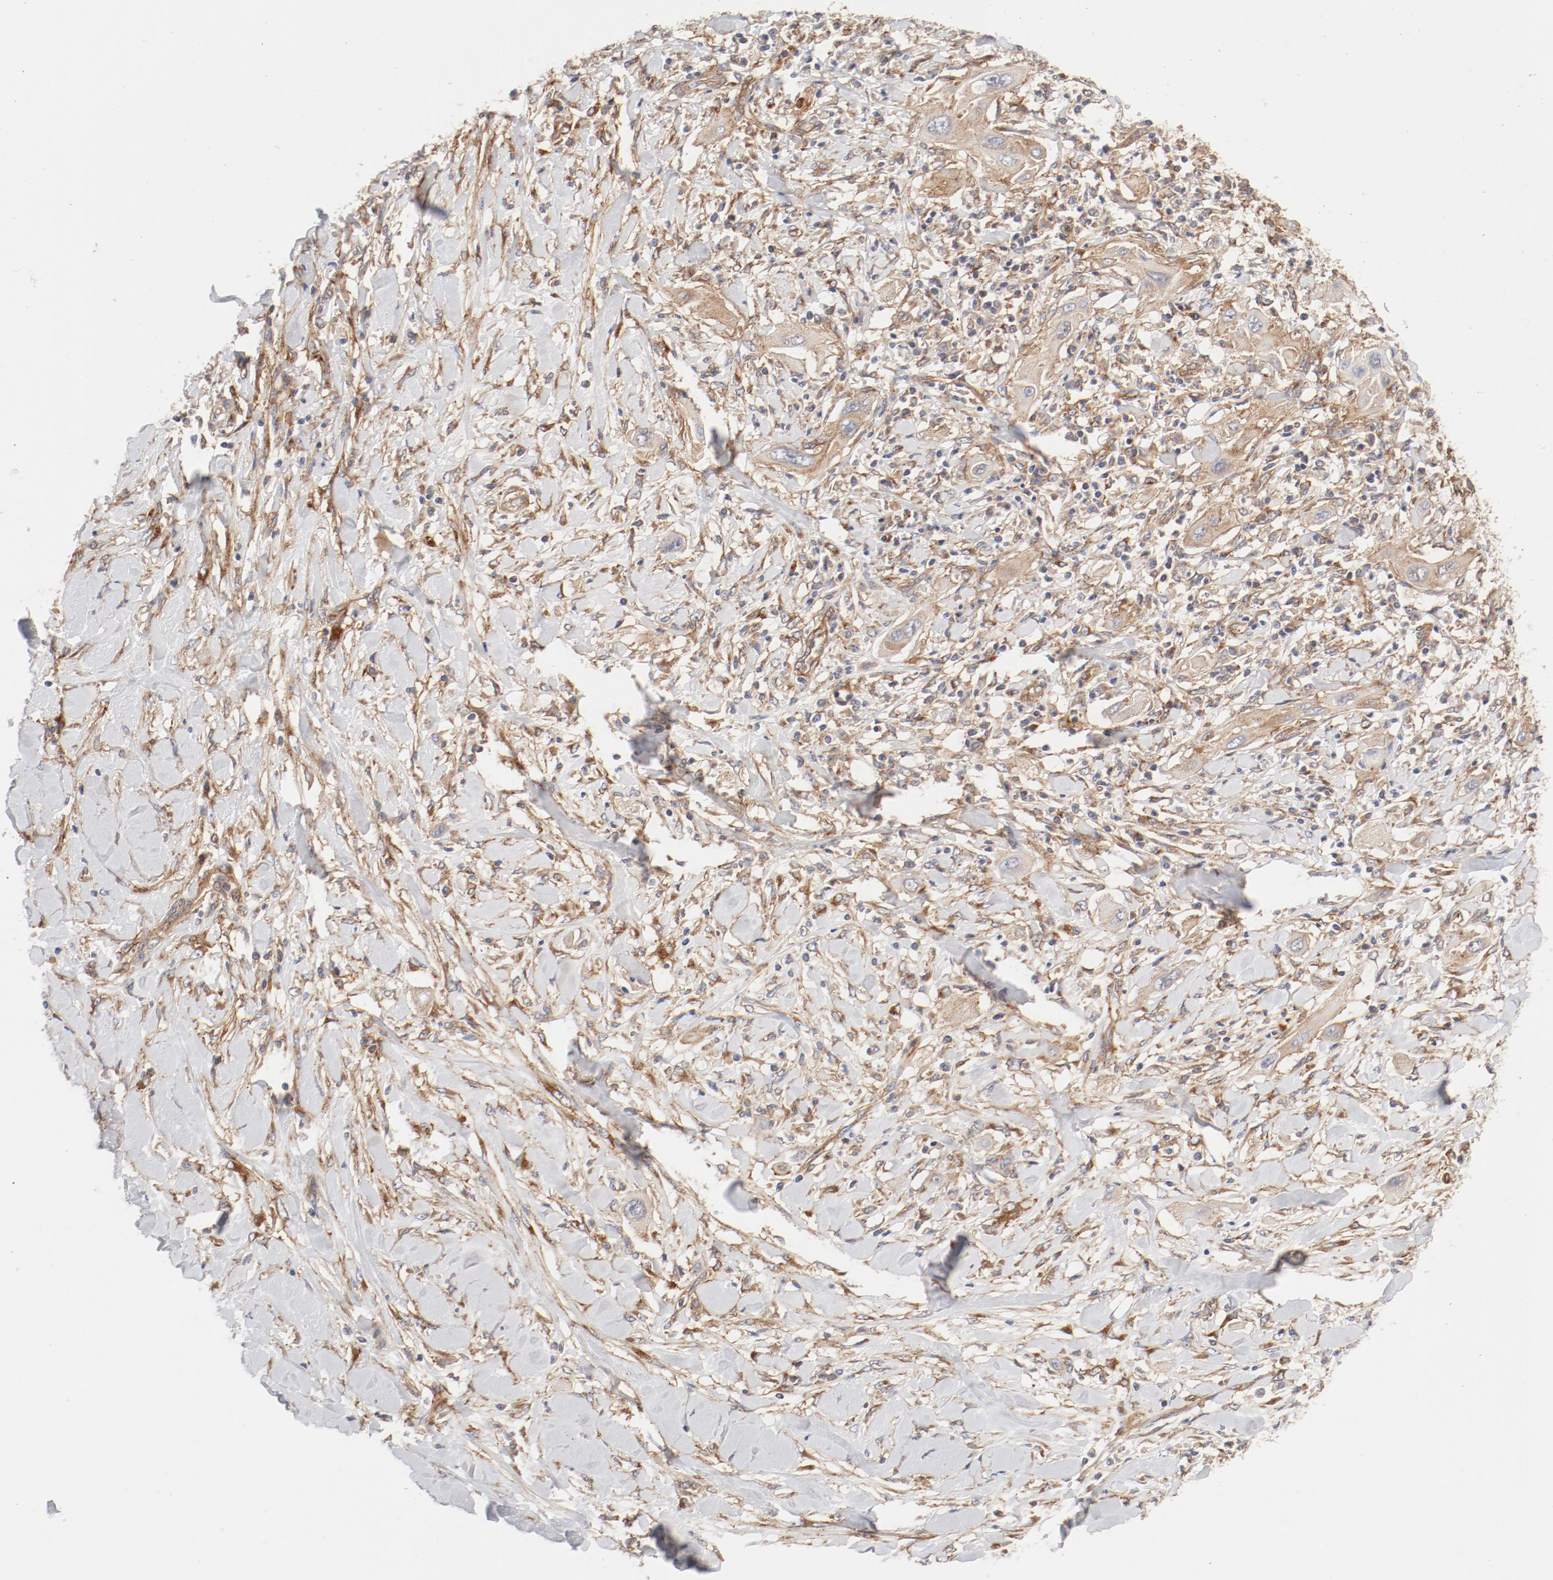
{"staining": {"intensity": "moderate", "quantity": "25%-75%", "location": "cytoplasmic/membranous"}, "tissue": "lung cancer", "cell_type": "Tumor cells", "image_type": "cancer", "snomed": [{"axis": "morphology", "description": "Squamous cell carcinoma, NOS"}, {"axis": "topography", "description": "Lung"}], "caption": "DAB (3,3'-diaminobenzidine) immunohistochemical staining of lung squamous cell carcinoma demonstrates moderate cytoplasmic/membranous protein positivity in approximately 25%-75% of tumor cells. (IHC, brightfield microscopy, high magnification).", "gene": "AP2A1", "patient": {"sex": "female", "age": 47}}